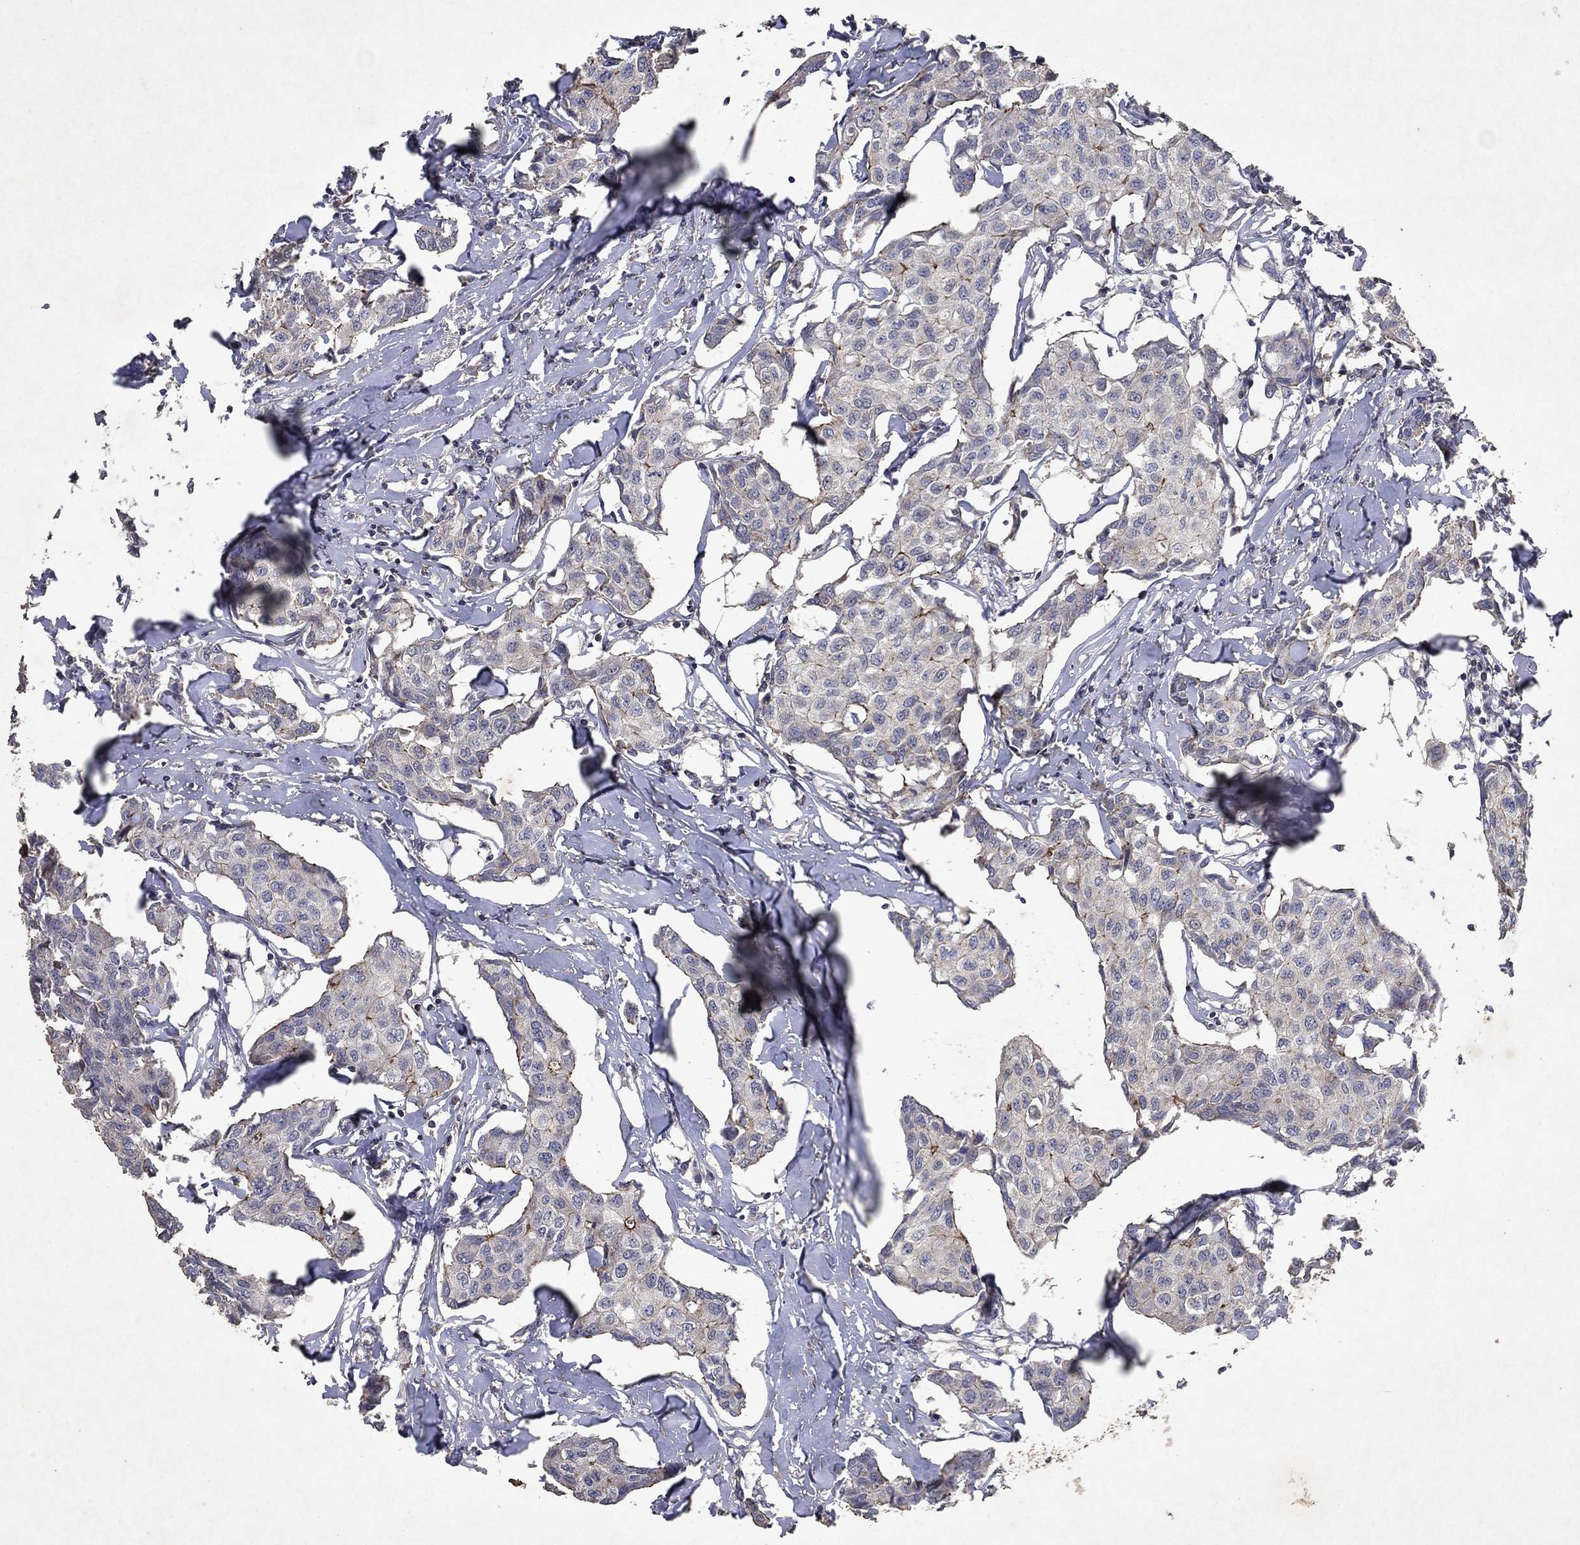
{"staining": {"intensity": "strong", "quantity": "<25%", "location": "cytoplasmic/membranous"}, "tissue": "breast cancer", "cell_type": "Tumor cells", "image_type": "cancer", "snomed": [{"axis": "morphology", "description": "Duct carcinoma"}, {"axis": "topography", "description": "Breast"}], "caption": "Human breast cancer stained with a brown dye demonstrates strong cytoplasmic/membranous positive positivity in approximately <25% of tumor cells.", "gene": "FRG1", "patient": {"sex": "female", "age": 80}}